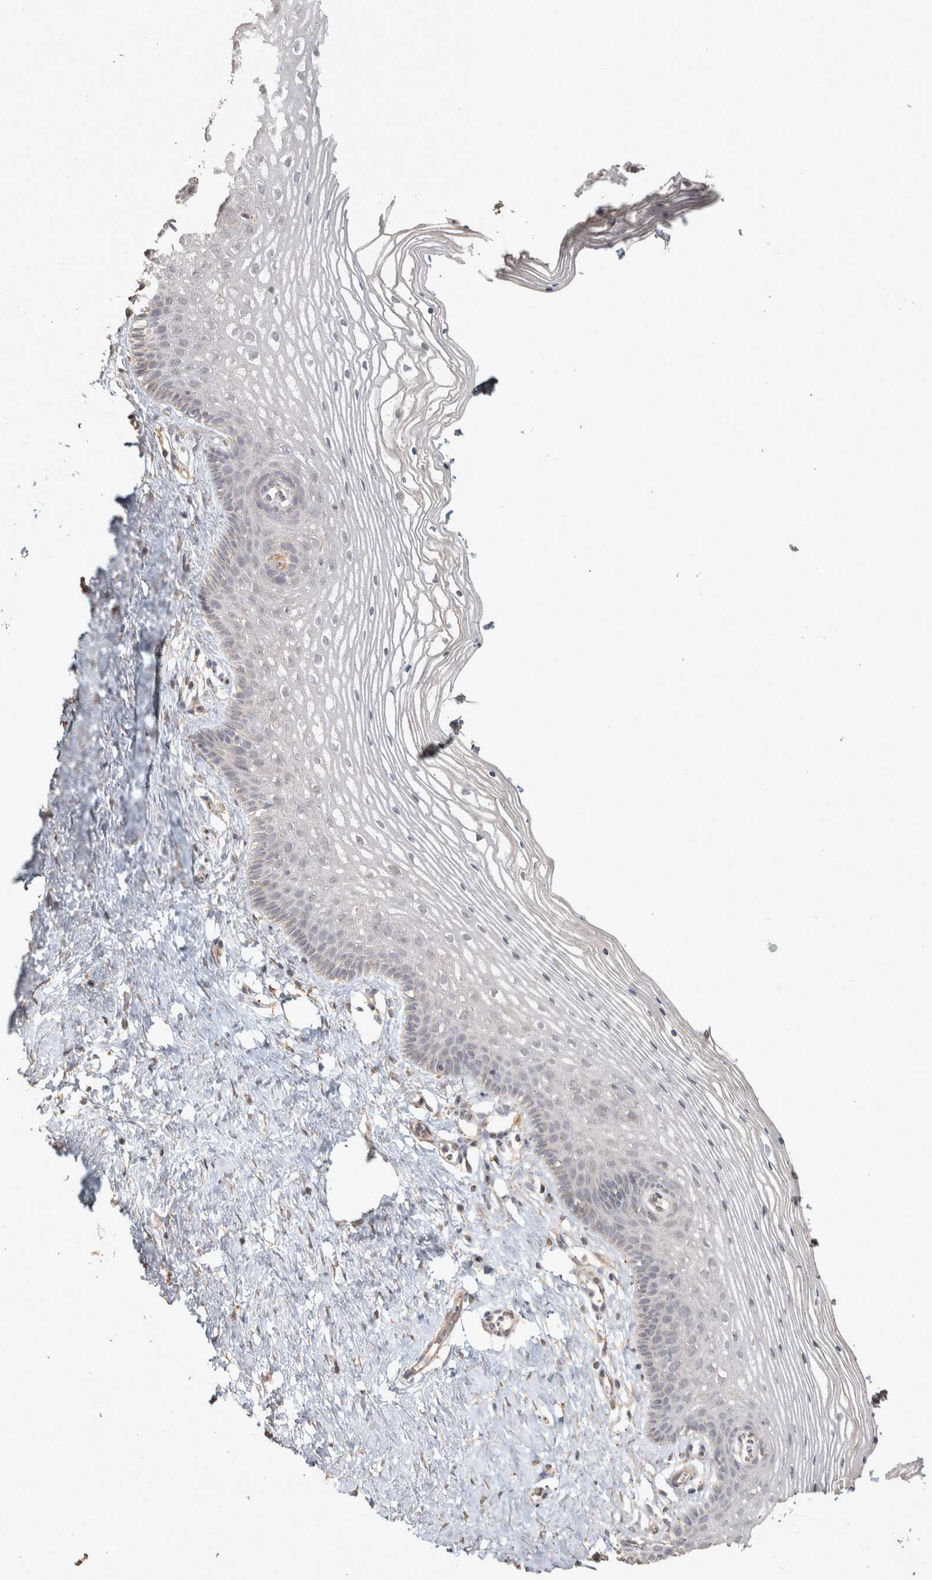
{"staining": {"intensity": "negative", "quantity": "none", "location": "none"}, "tissue": "vagina", "cell_type": "Squamous epithelial cells", "image_type": "normal", "snomed": [{"axis": "morphology", "description": "Normal tissue, NOS"}, {"axis": "topography", "description": "Vagina"}], "caption": "DAB immunohistochemical staining of benign human vagina demonstrates no significant positivity in squamous epithelial cells.", "gene": "OSTN", "patient": {"sex": "female", "age": 32}}